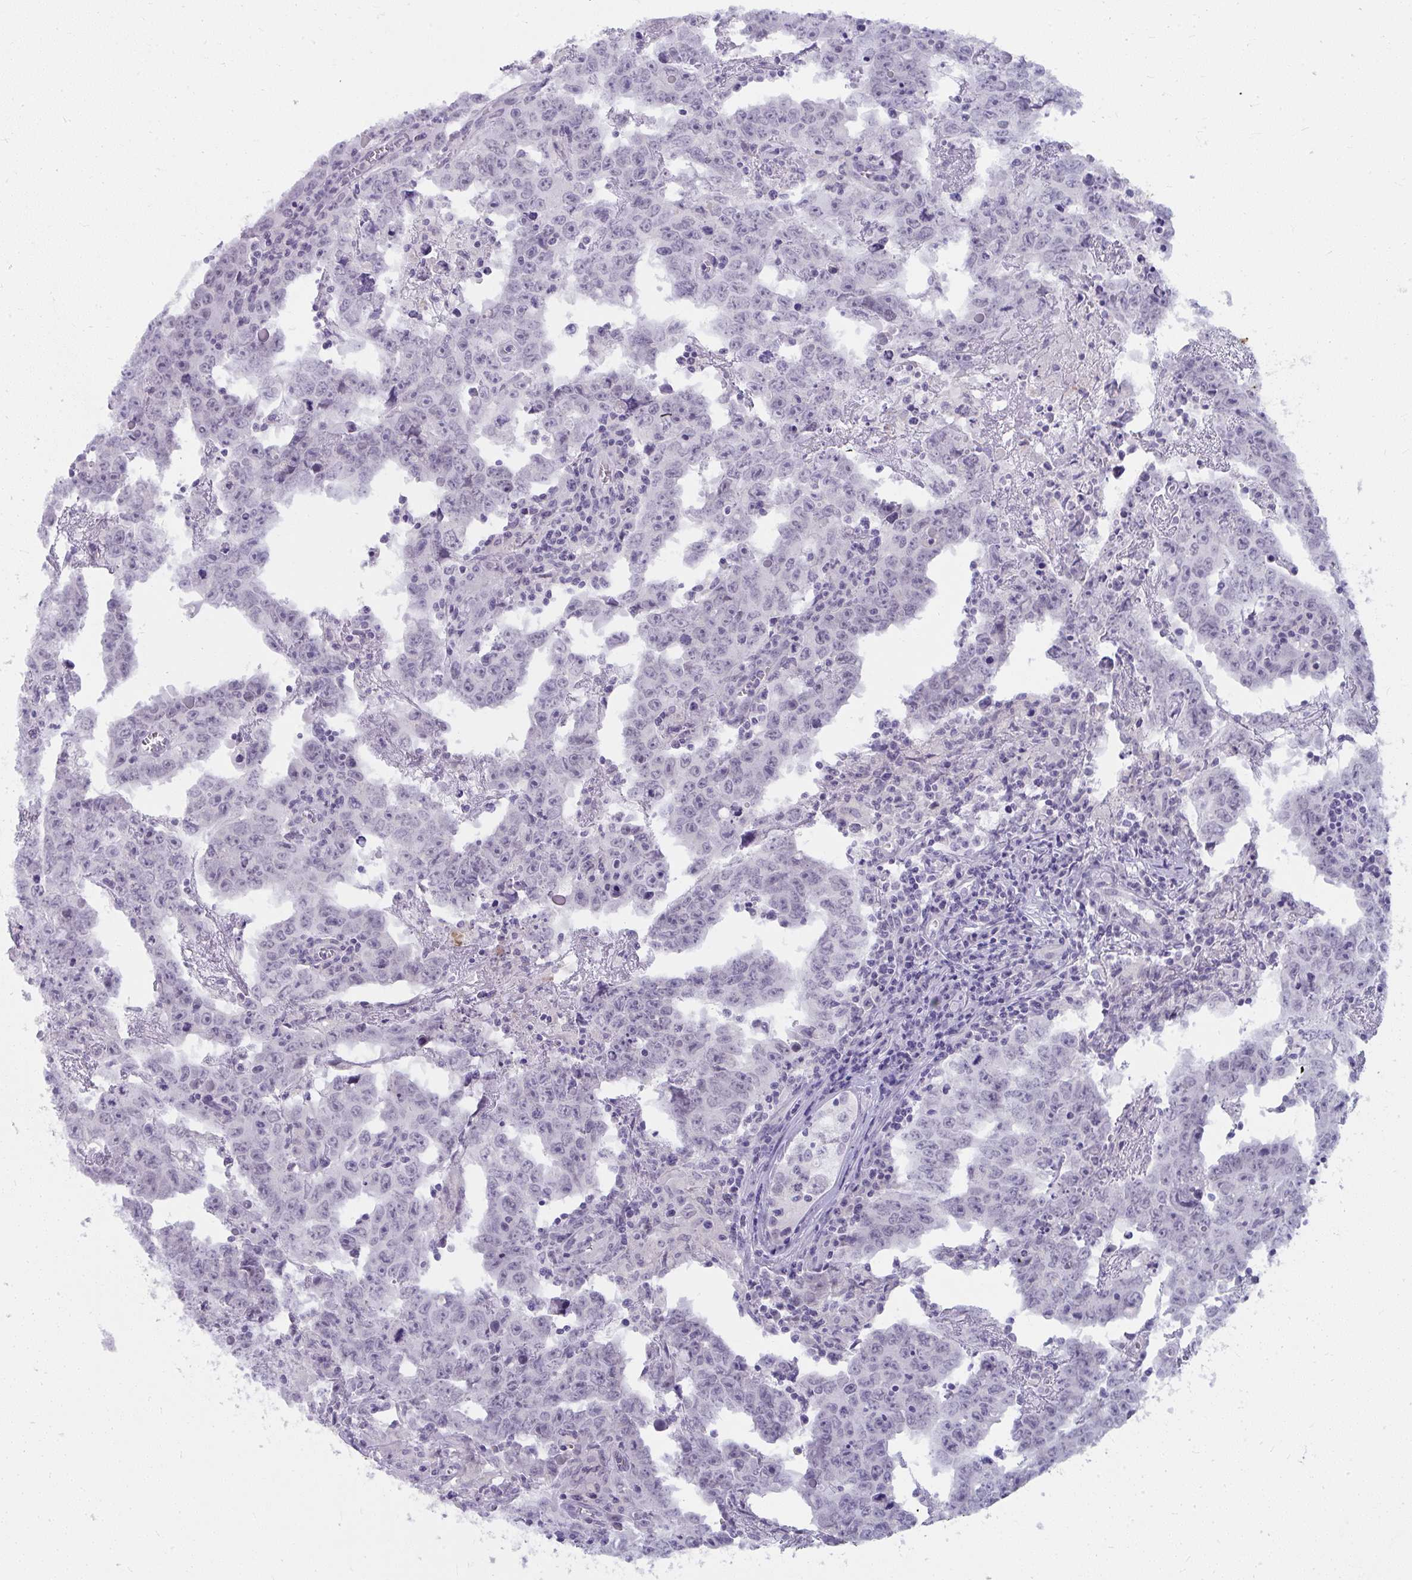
{"staining": {"intensity": "negative", "quantity": "none", "location": "none"}, "tissue": "testis cancer", "cell_type": "Tumor cells", "image_type": "cancer", "snomed": [{"axis": "morphology", "description": "Carcinoma, Embryonal, NOS"}, {"axis": "topography", "description": "Testis"}], "caption": "Immunohistochemistry (IHC) of human testis cancer (embryonal carcinoma) shows no expression in tumor cells.", "gene": "UGT3A2", "patient": {"sex": "male", "age": 22}}